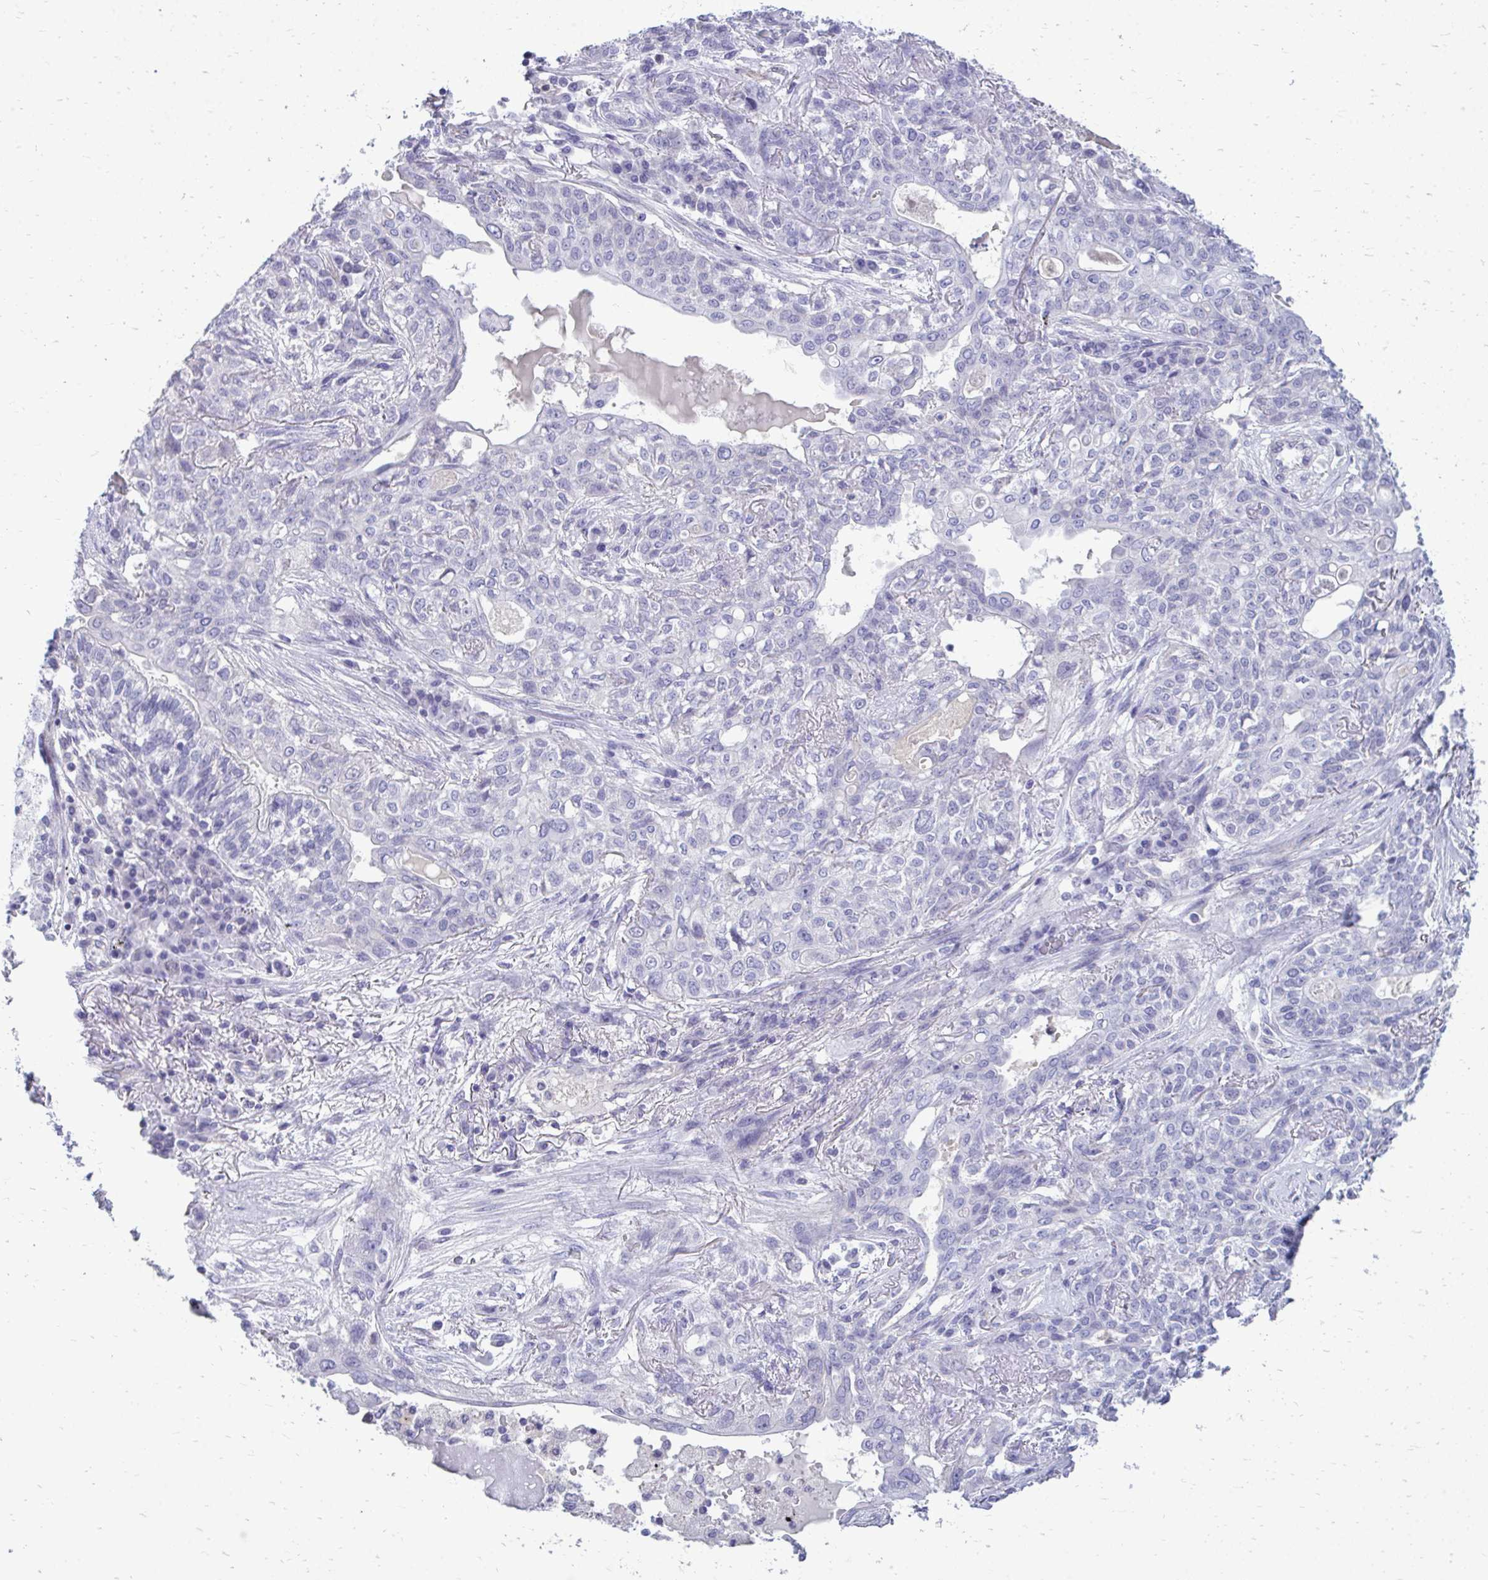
{"staining": {"intensity": "negative", "quantity": "none", "location": "none"}, "tissue": "lung cancer", "cell_type": "Tumor cells", "image_type": "cancer", "snomed": [{"axis": "morphology", "description": "Squamous cell carcinoma, NOS"}, {"axis": "topography", "description": "Lung"}], "caption": "Lung cancer stained for a protein using immunohistochemistry (IHC) reveals no expression tumor cells.", "gene": "FABP3", "patient": {"sex": "female", "age": 70}}